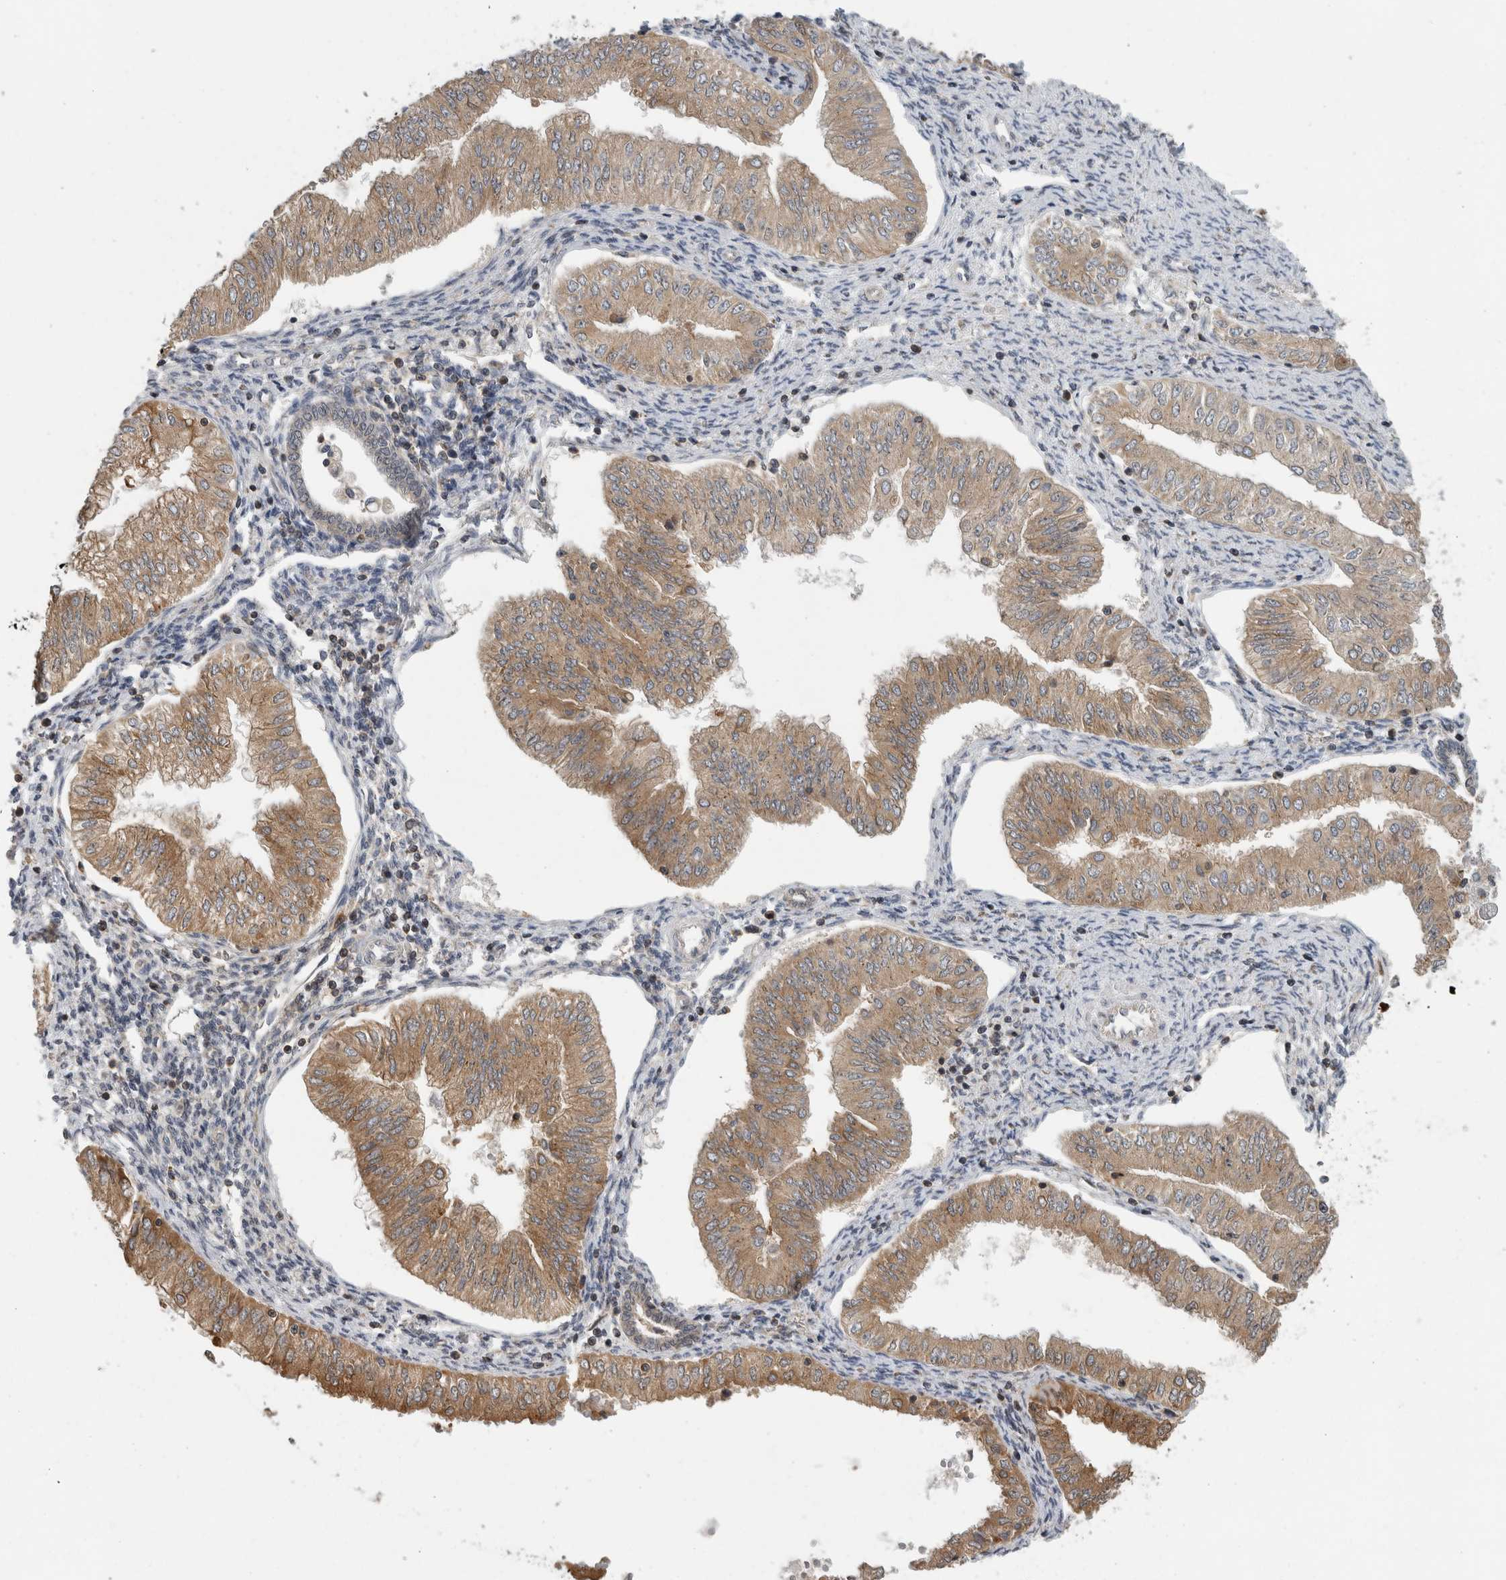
{"staining": {"intensity": "moderate", "quantity": ">75%", "location": "cytoplasmic/membranous"}, "tissue": "endometrial cancer", "cell_type": "Tumor cells", "image_type": "cancer", "snomed": [{"axis": "morphology", "description": "Normal tissue, NOS"}, {"axis": "morphology", "description": "Adenocarcinoma, NOS"}, {"axis": "topography", "description": "Endometrium"}], "caption": "A histopathology image showing moderate cytoplasmic/membranous staining in about >75% of tumor cells in adenocarcinoma (endometrial), as visualized by brown immunohistochemical staining.", "gene": "PARP6", "patient": {"sex": "female", "age": 53}}